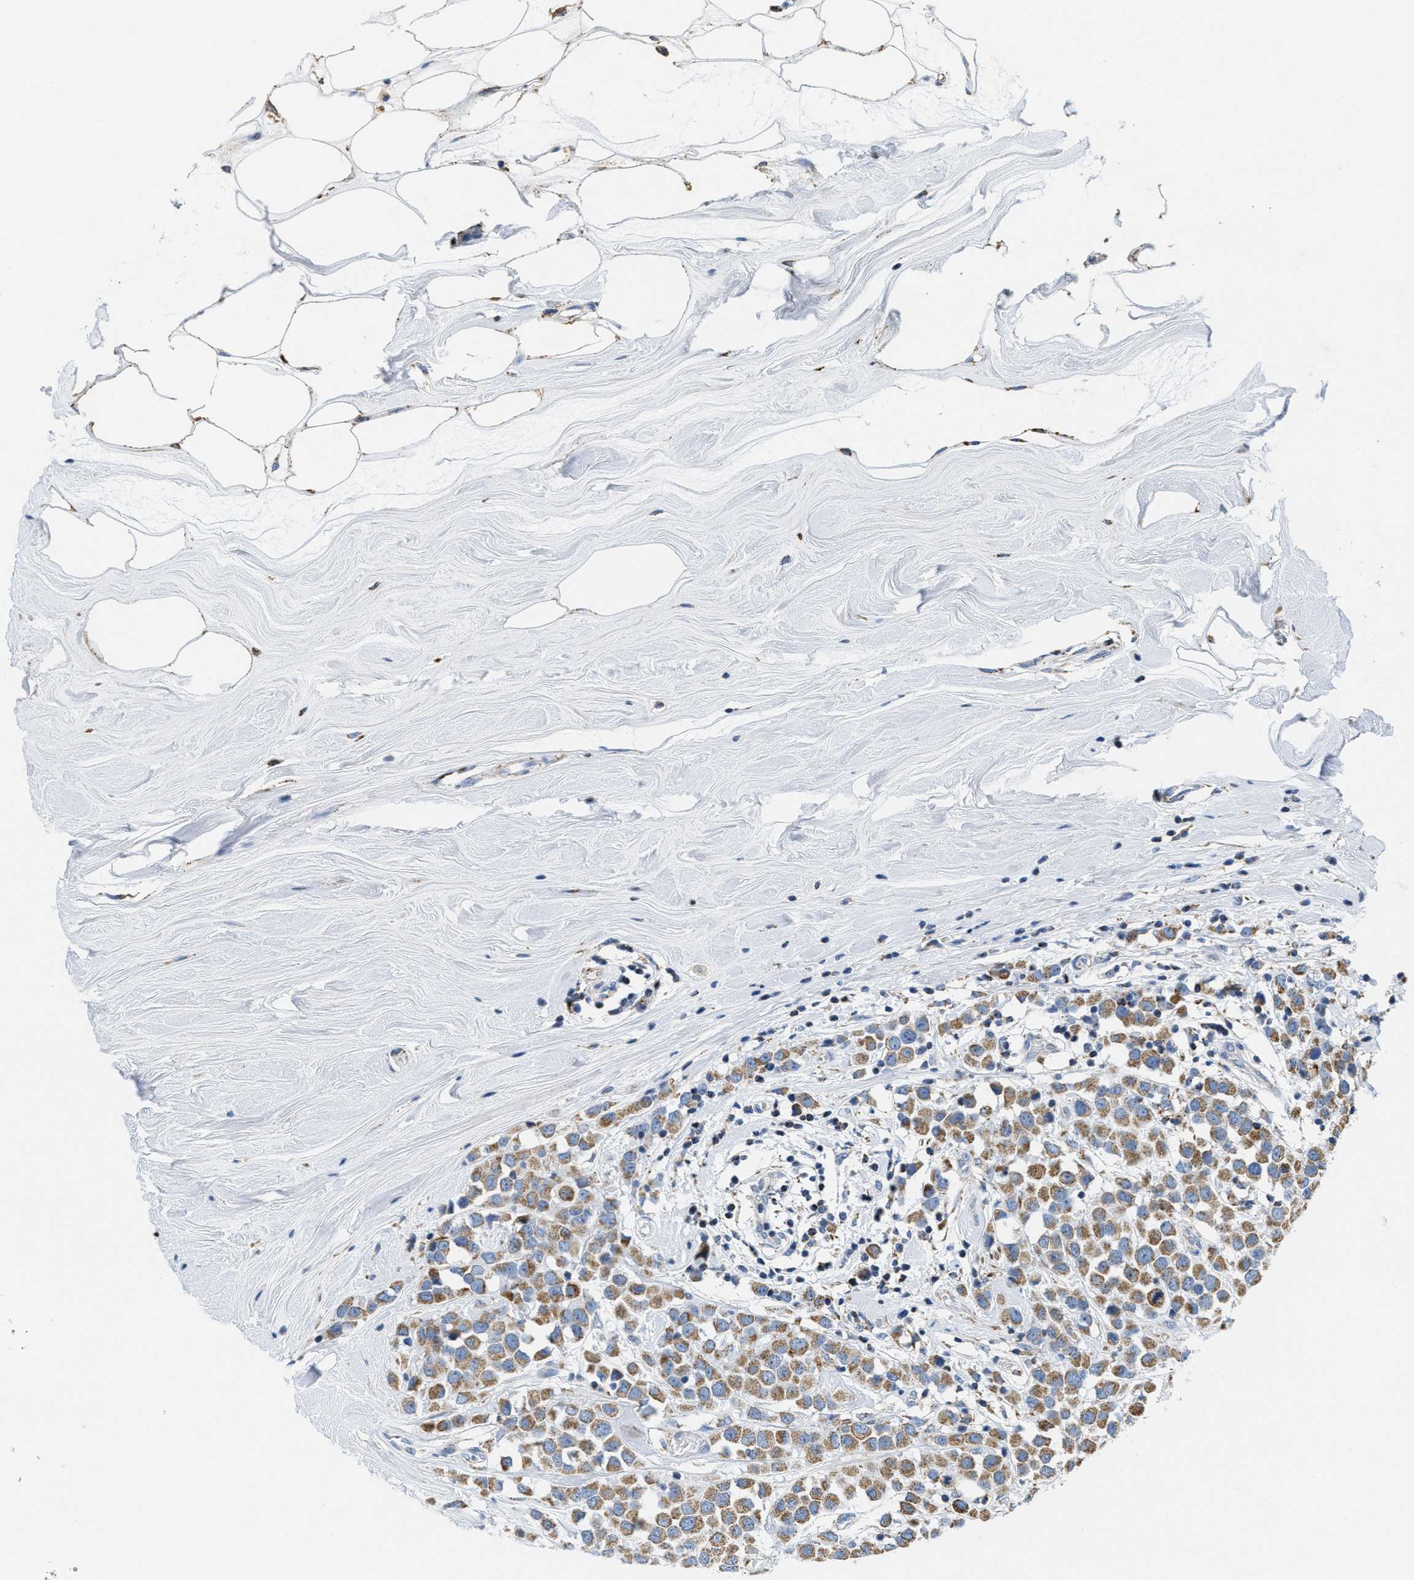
{"staining": {"intensity": "moderate", "quantity": ">75%", "location": "cytoplasmic/membranous"}, "tissue": "breast cancer", "cell_type": "Tumor cells", "image_type": "cancer", "snomed": [{"axis": "morphology", "description": "Duct carcinoma"}, {"axis": "topography", "description": "Breast"}], "caption": "DAB immunohistochemical staining of human breast cancer (invasive ductal carcinoma) displays moderate cytoplasmic/membranous protein expression in approximately >75% of tumor cells. The protein is stained brown, and the nuclei are stained in blue (DAB (3,3'-diaminobenzidine) IHC with brightfield microscopy, high magnification).", "gene": "KCNJ5", "patient": {"sex": "female", "age": 61}}